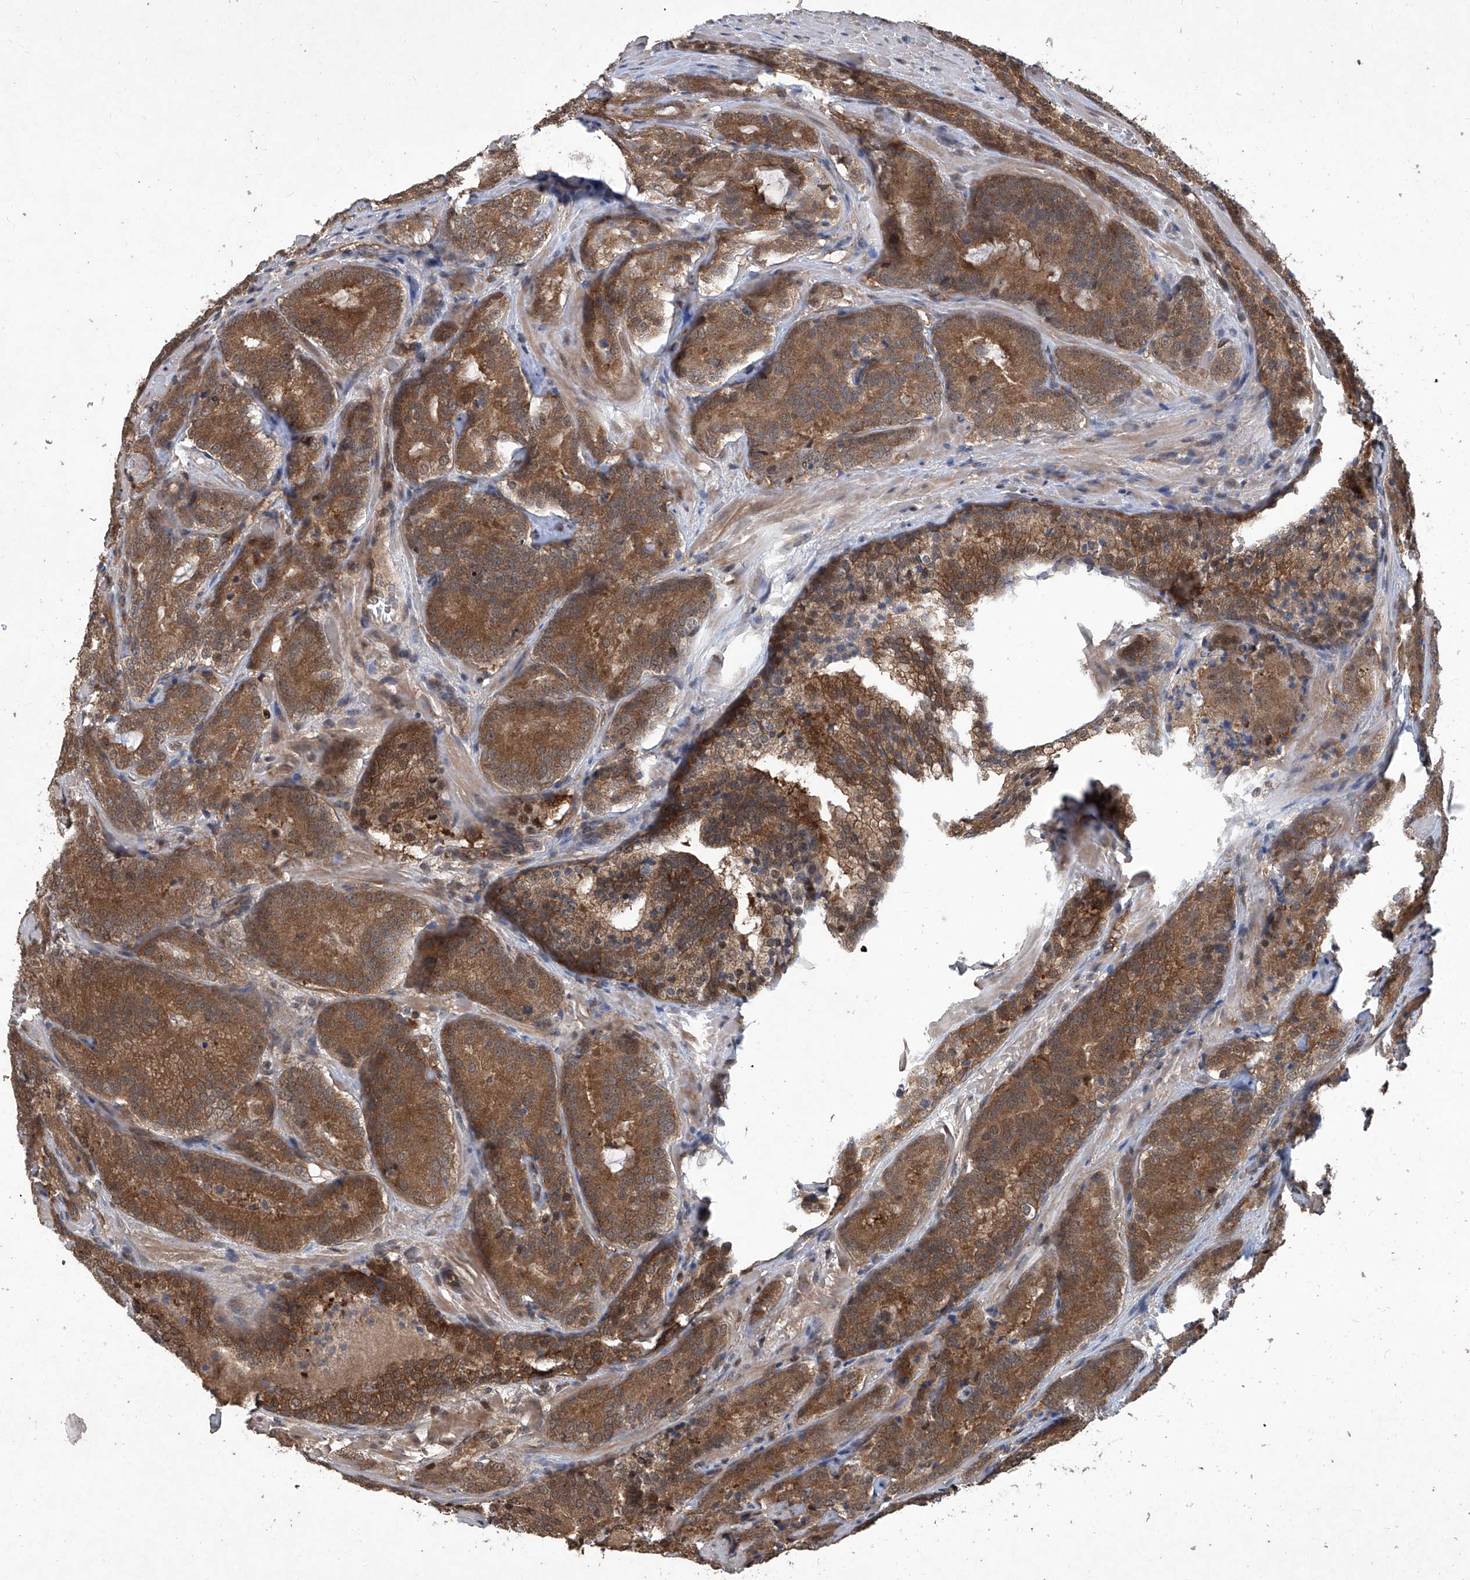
{"staining": {"intensity": "moderate", "quantity": ">75%", "location": "cytoplasmic/membranous"}, "tissue": "prostate cancer", "cell_type": "Tumor cells", "image_type": "cancer", "snomed": [{"axis": "morphology", "description": "Adenocarcinoma, High grade"}, {"axis": "topography", "description": "Prostate"}], "caption": "This histopathology image reveals IHC staining of prostate cancer, with medium moderate cytoplasmic/membranous staining in approximately >75% of tumor cells.", "gene": "PSMB1", "patient": {"sex": "male", "age": 57}}